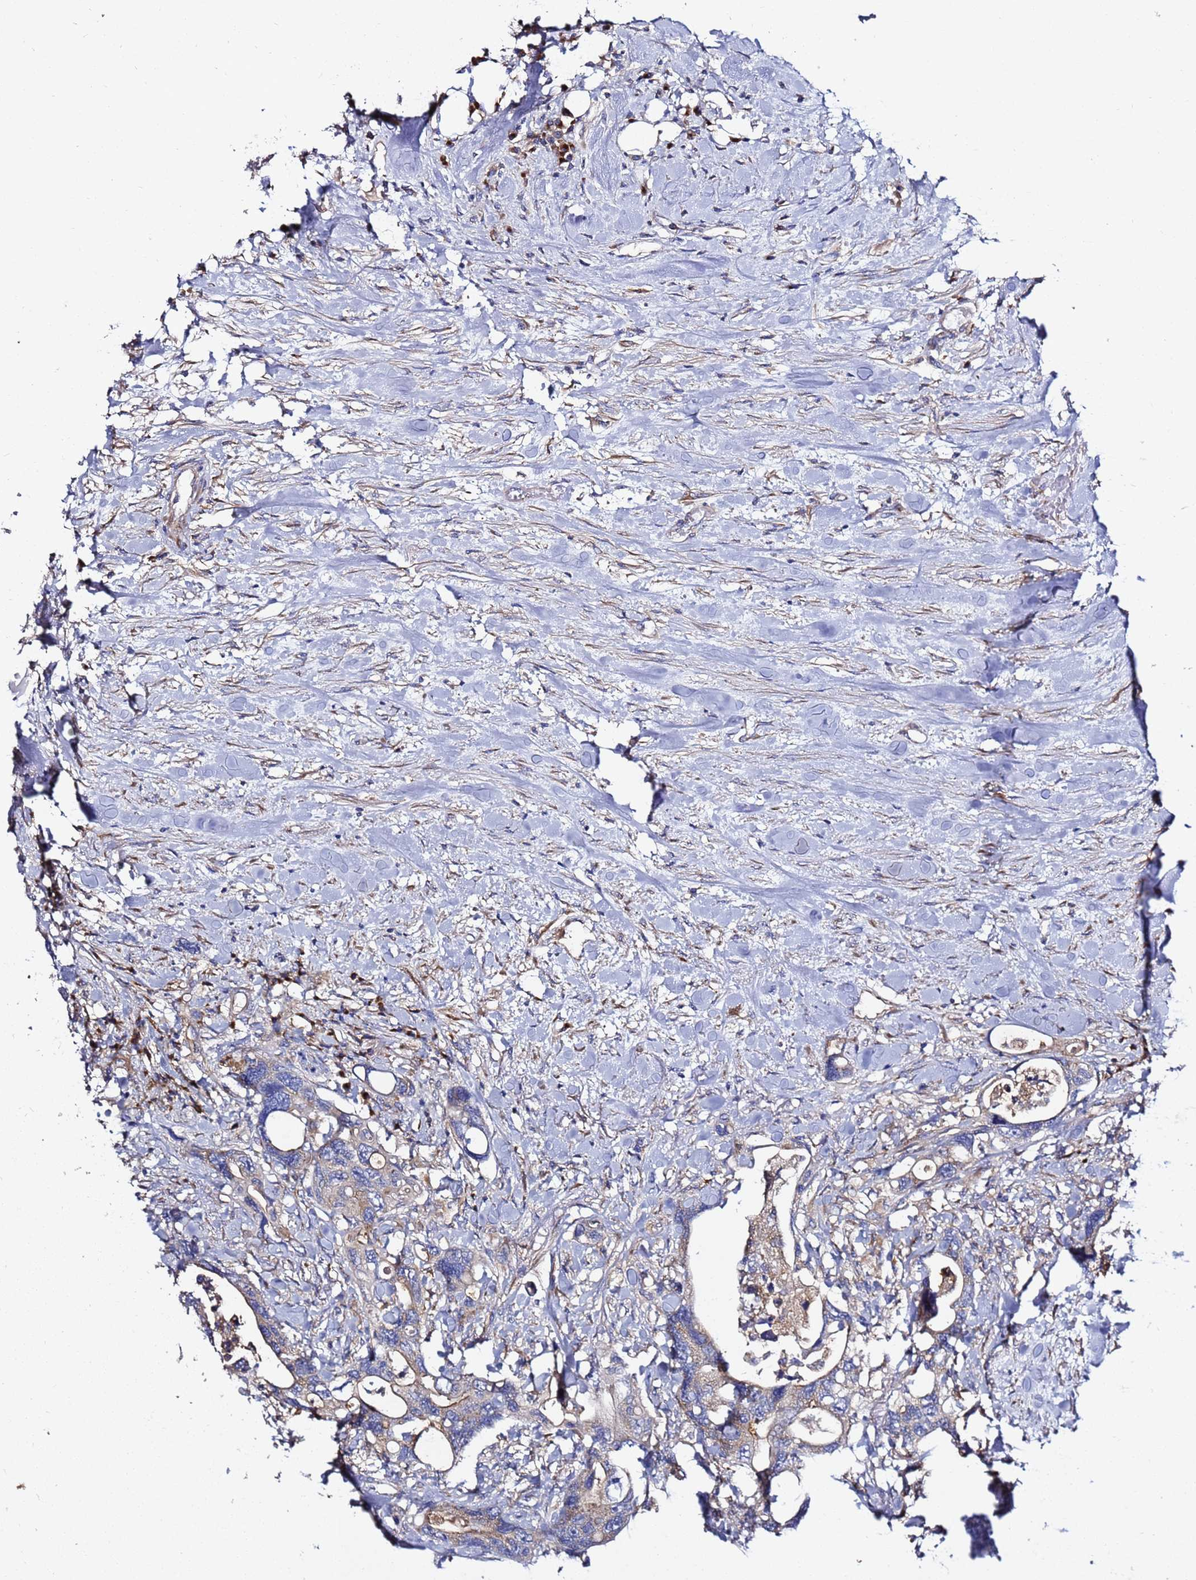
{"staining": {"intensity": "weak", "quantity": "25%-75%", "location": "cytoplasmic/membranous"}, "tissue": "colorectal cancer", "cell_type": "Tumor cells", "image_type": "cancer", "snomed": [{"axis": "morphology", "description": "Adenocarcinoma, NOS"}, {"axis": "topography", "description": "Rectum"}], "caption": "Tumor cells exhibit weak cytoplasmic/membranous expression in approximately 25%-75% of cells in adenocarcinoma (colorectal). (brown staining indicates protein expression, while blue staining denotes nuclei).", "gene": "ANAPC1", "patient": {"sex": "male", "age": 57}}